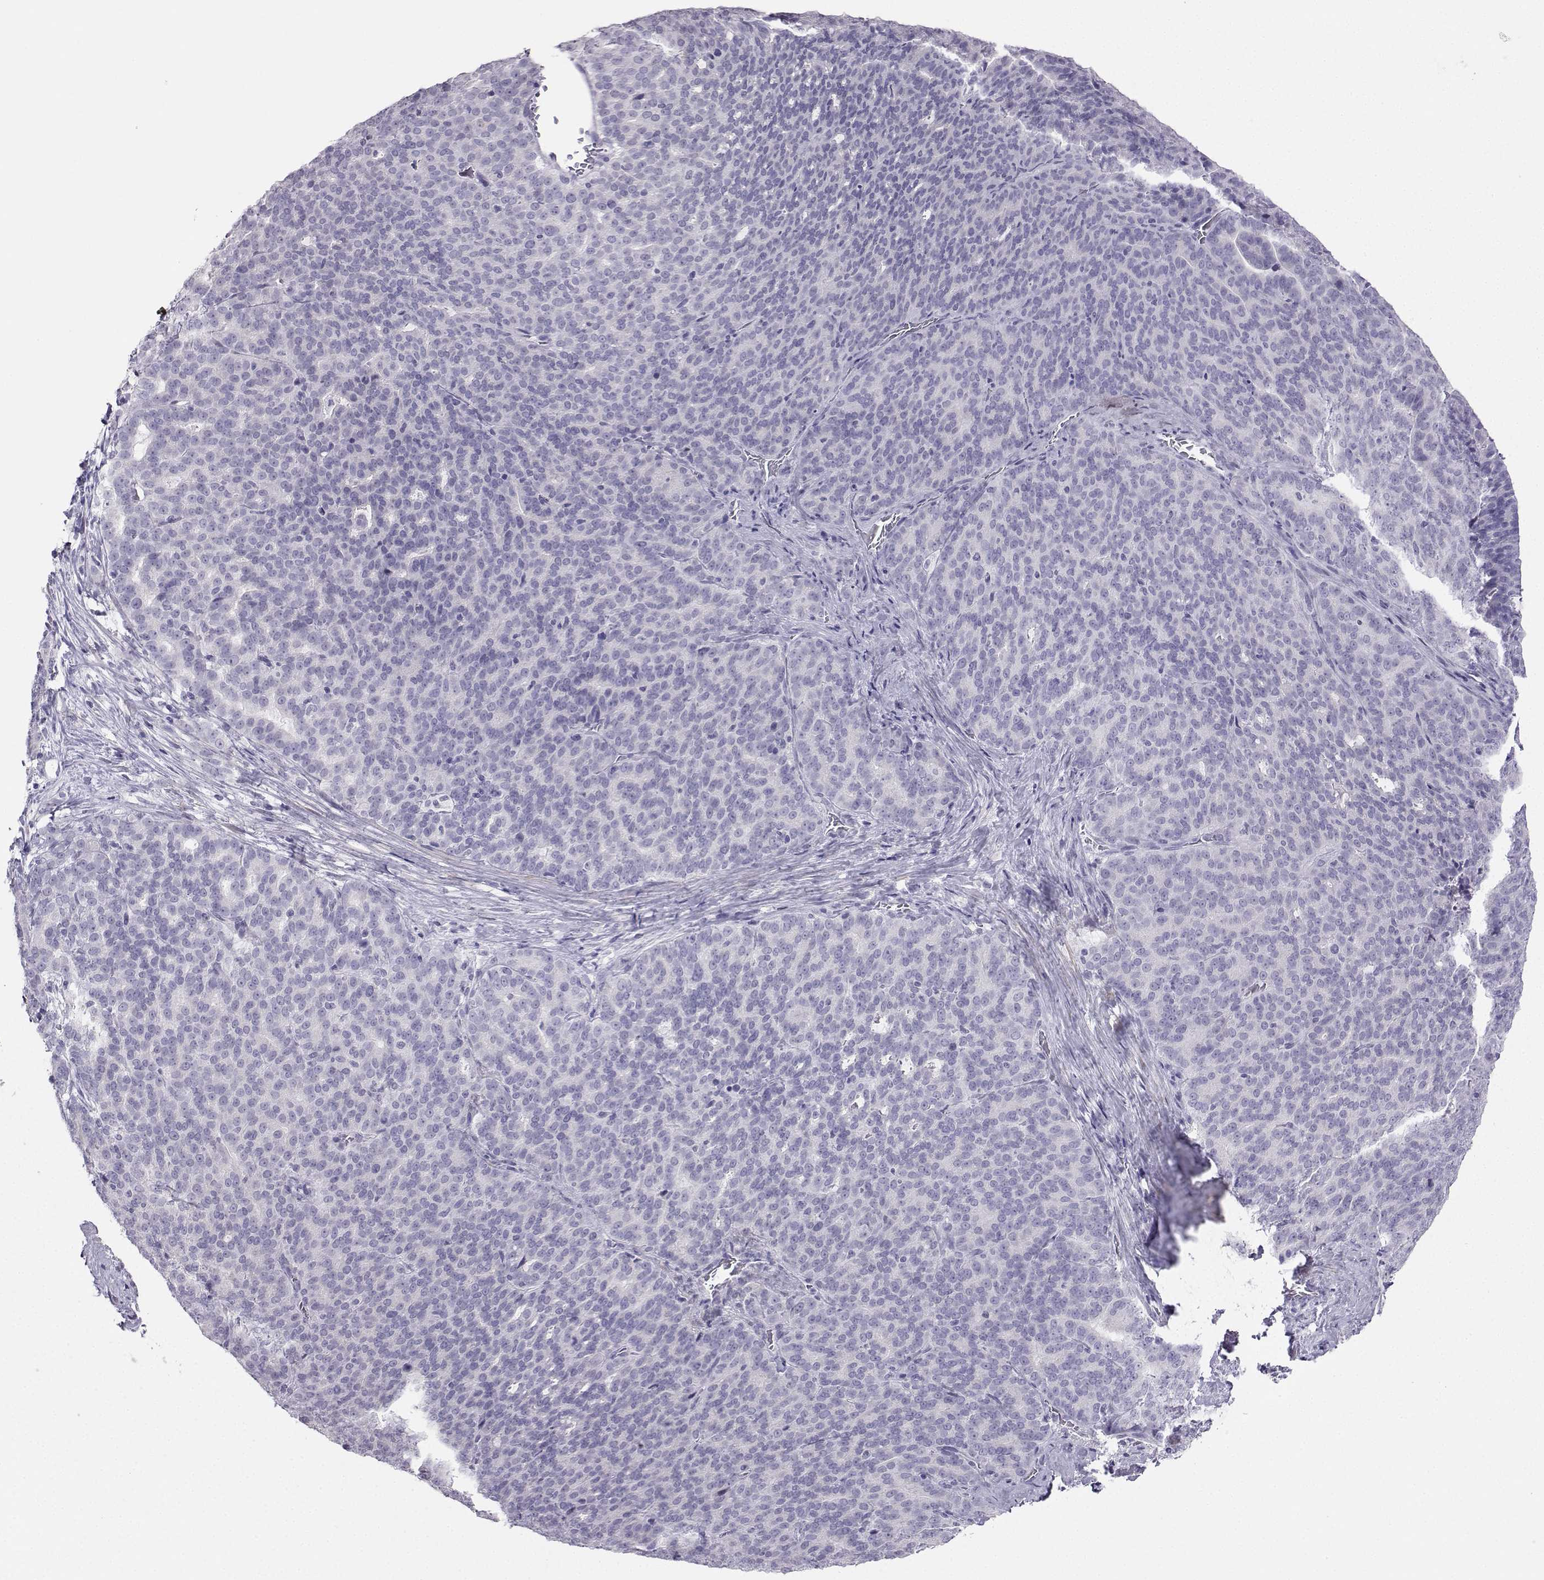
{"staining": {"intensity": "negative", "quantity": "none", "location": "none"}, "tissue": "liver cancer", "cell_type": "Tumor cells", "image_type": "cancer", "snomed": [{"axis": "morphology", "description": "Cholangiocarcinoma"}, {"axis": "topography", "description": "Liver"}], "caption": "IHC image of neoplastic tissue: human liver cancer (cholangiocarcinoma) stained with DAB reveals no significant protein staining in tumor cells.", "gene": "KIF17", "patient": {"sex": "female", "age": 47}}